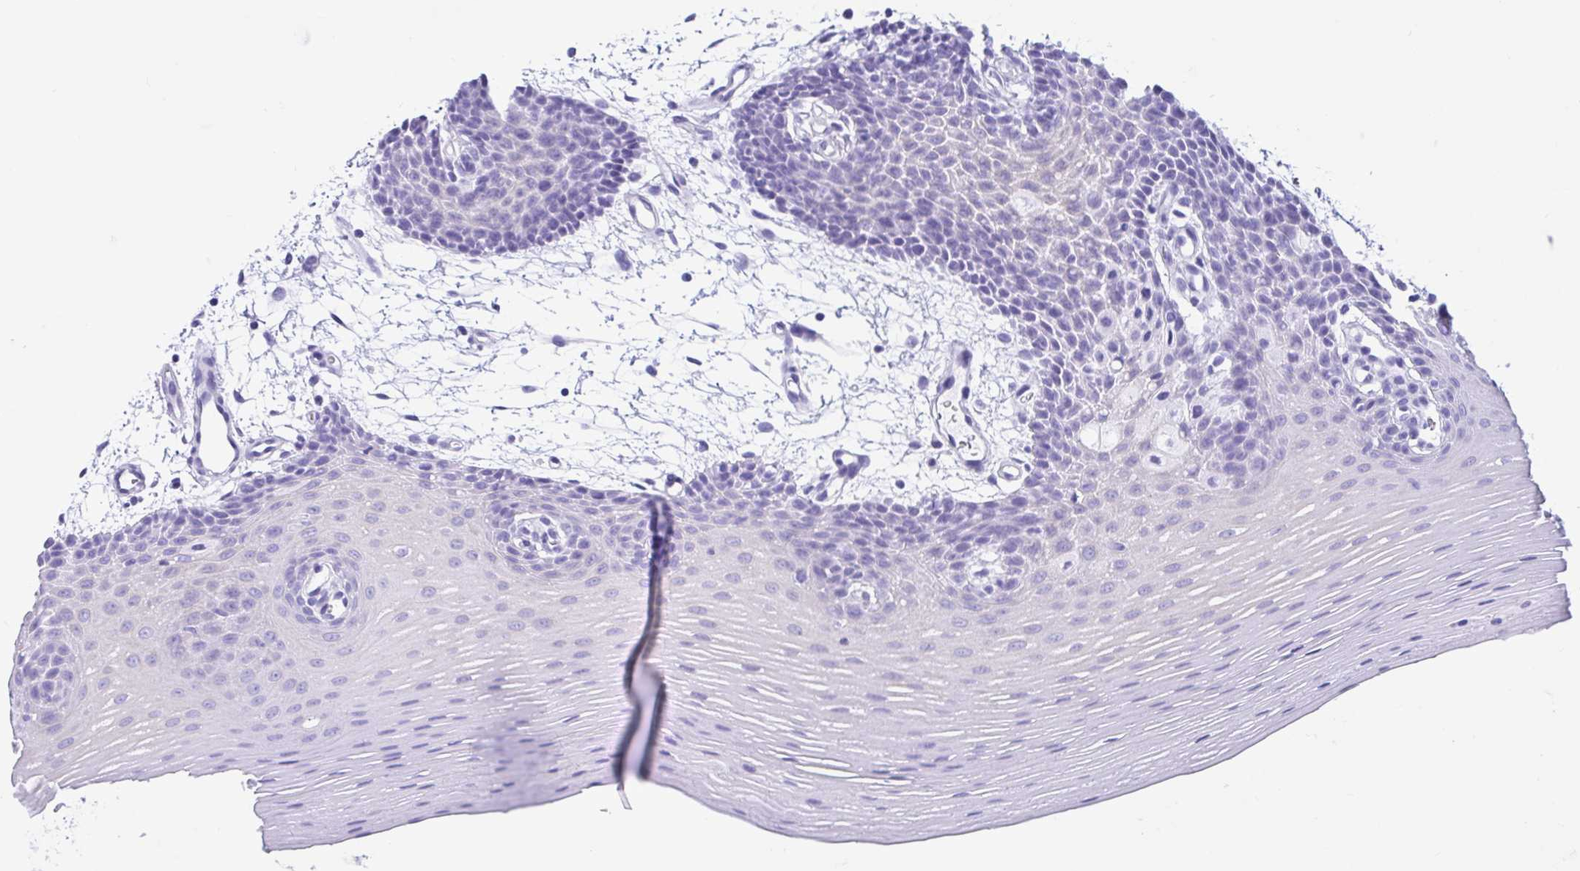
{"staining": {"intensity": "negative", "quantity": "none", "location": "none"}, "tissue": "oral mucosa", "cell_type": "Squamous epithelial cells", "image_type": "normal", "snomed": [{"axis": "morphology", "description": "Normal tissue, NOS"}, {"axis": "topography", "description": "Oral tissue"}], "caption": "Immunohistochemistry (IHC) image of normal oral mucosa: human oral mucosa stained with DAB reveals no significant protein staining in squamous epithelial cells. Nuclei are stained in blue.", "gene": "IAPP", "patient": {"sex": "female", "age": 81}}